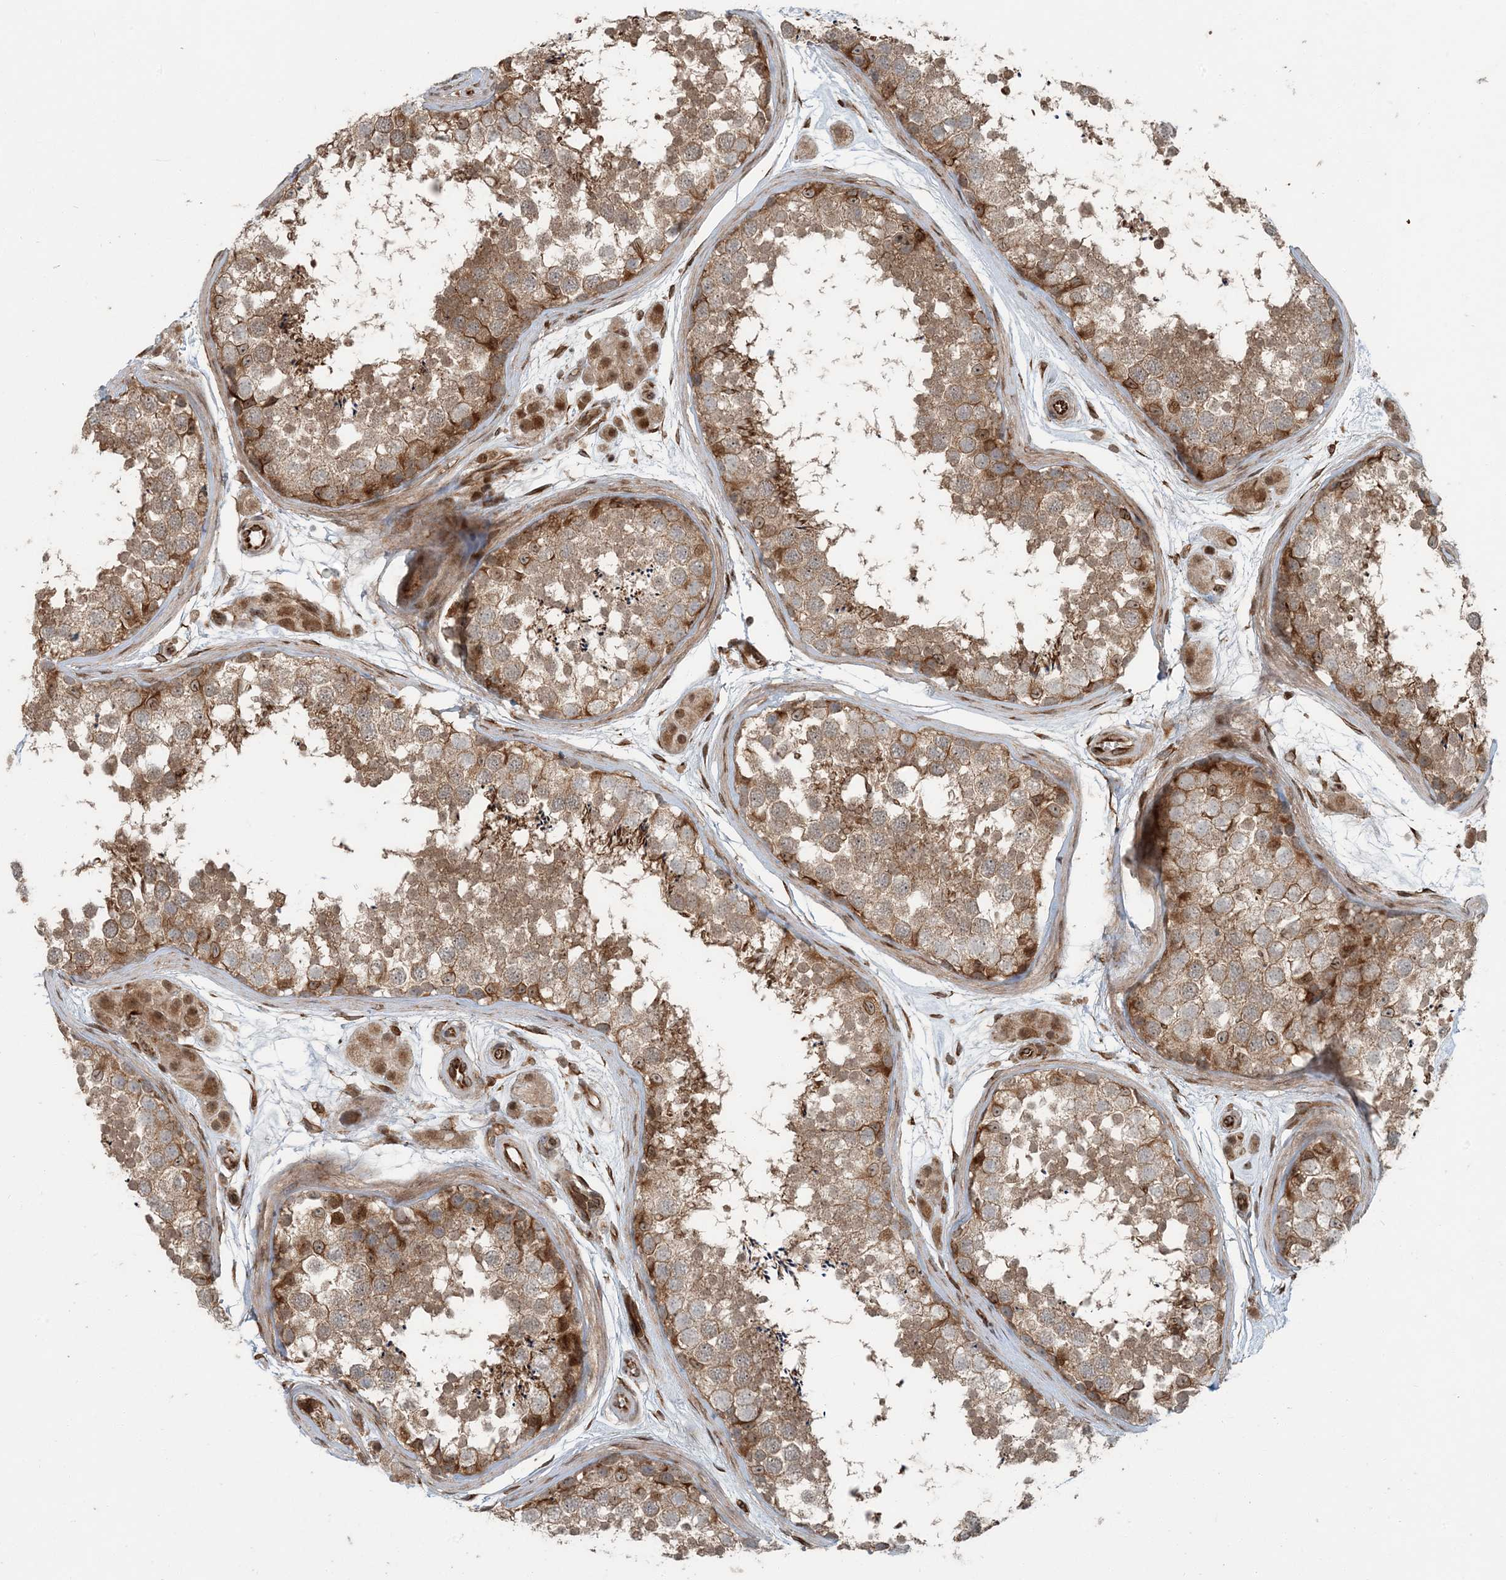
{"staining": {"intensity": "moderate", "quantity": ">75%", "location": "cytoplasmic/membranous"}, "tissue": "testis", "cell_type": "Cells in seminiferous ducts", "image_type": "normal", "snomed": [{"axis": "morphology", "description": "Normal tissue, NOS"}, {"axis": "topography", "description": "Testis"}], "caption": "IHC (DAB) staining of benign testis displays moderate cytoplasmic/membranous protein staining in about >75% of cells in seminiferous ducts. The protein of interest is shown in brown color, while the nuclei are stained blue.", "gene": "EDEM2", "patient": {"sex": "male", "age": 56}}